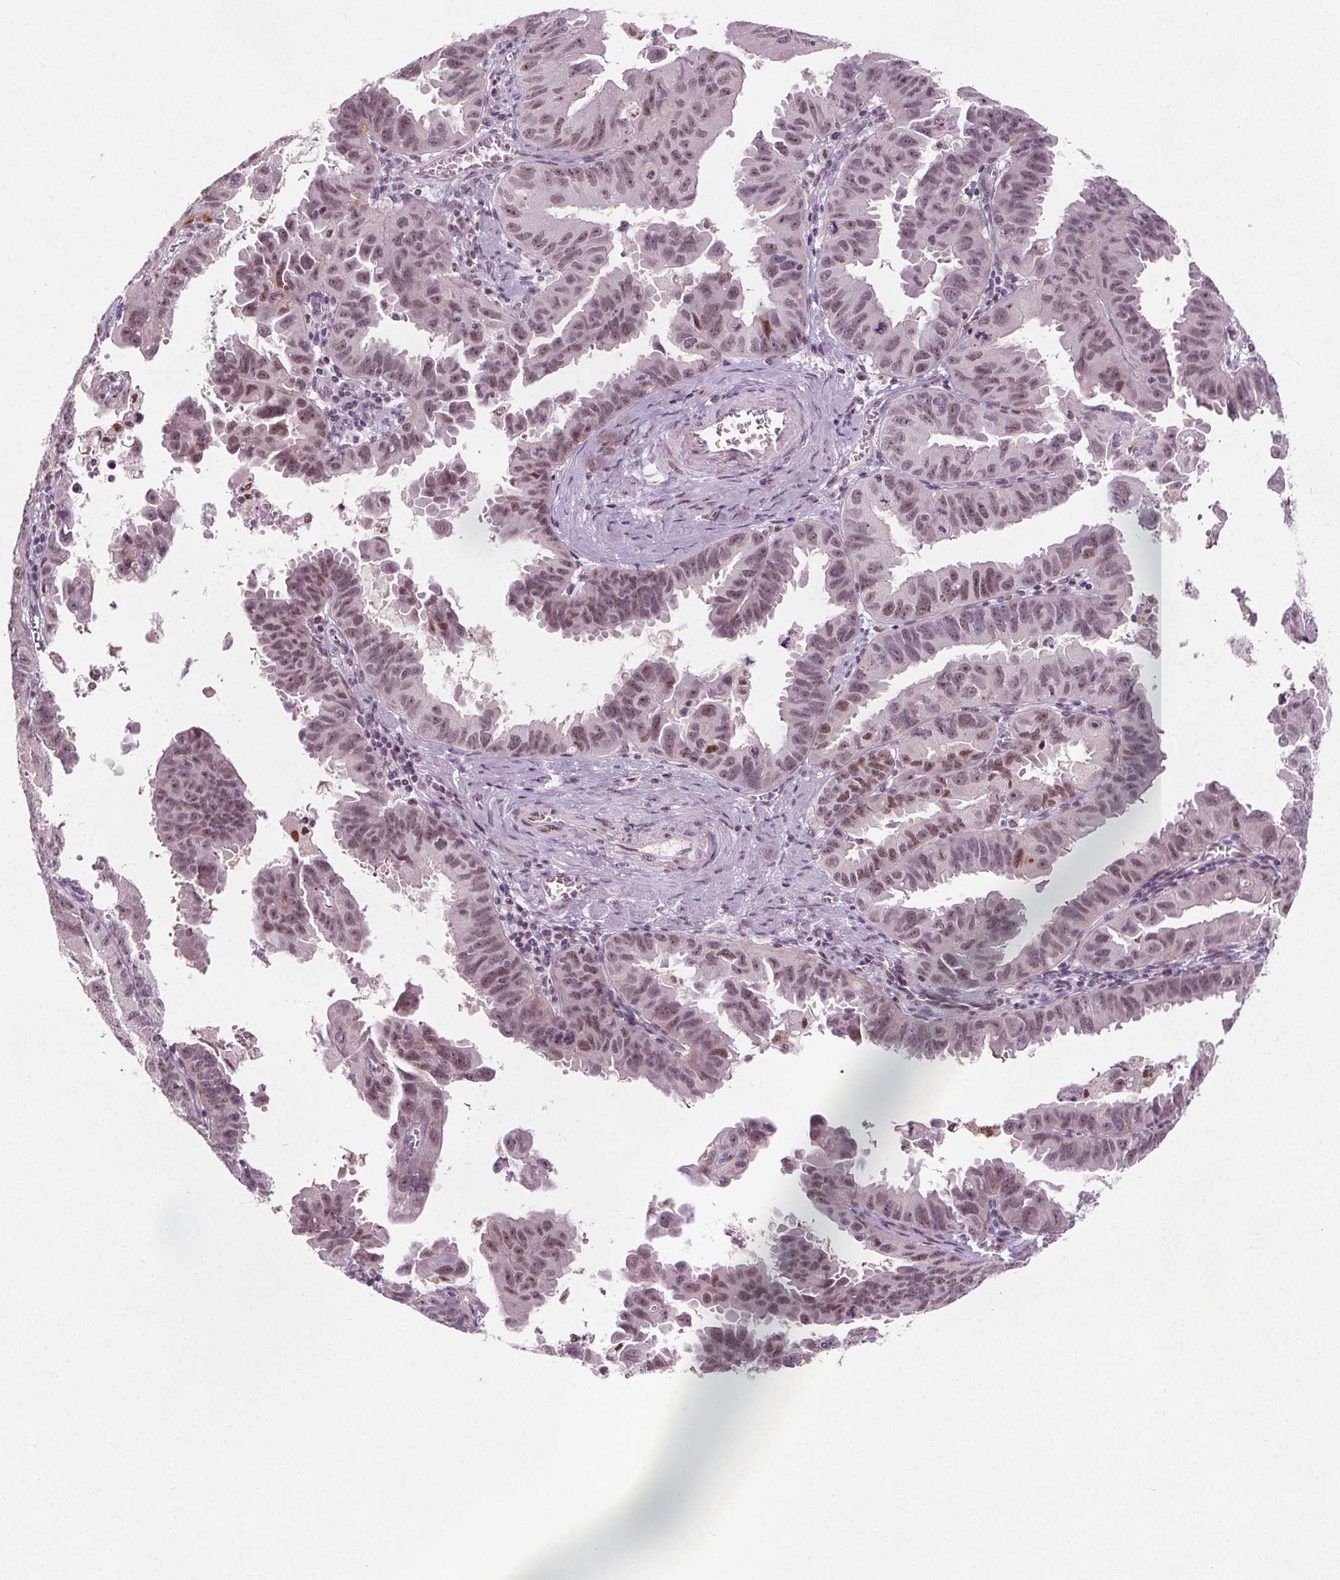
{"staining": {"intensity": "moderate", "quantity": ">75%", "location": "nuclear"}, "tissue": "ovarian cancer", "cell_type": "Tumor cells", "image_type": "cancer", "snomed": [{"axis": "morphology", "description": "Carcinoma, endometroid"}, {"axis": "topography", "description": "Ovary"}], "caption": "Ovarian endometroid carcinoma stained with IHC displays moderate nuclear expression in about >75% of tumor cells.", "gene": "TAF6L", "patient": {"sex": "female", "age": 85}}